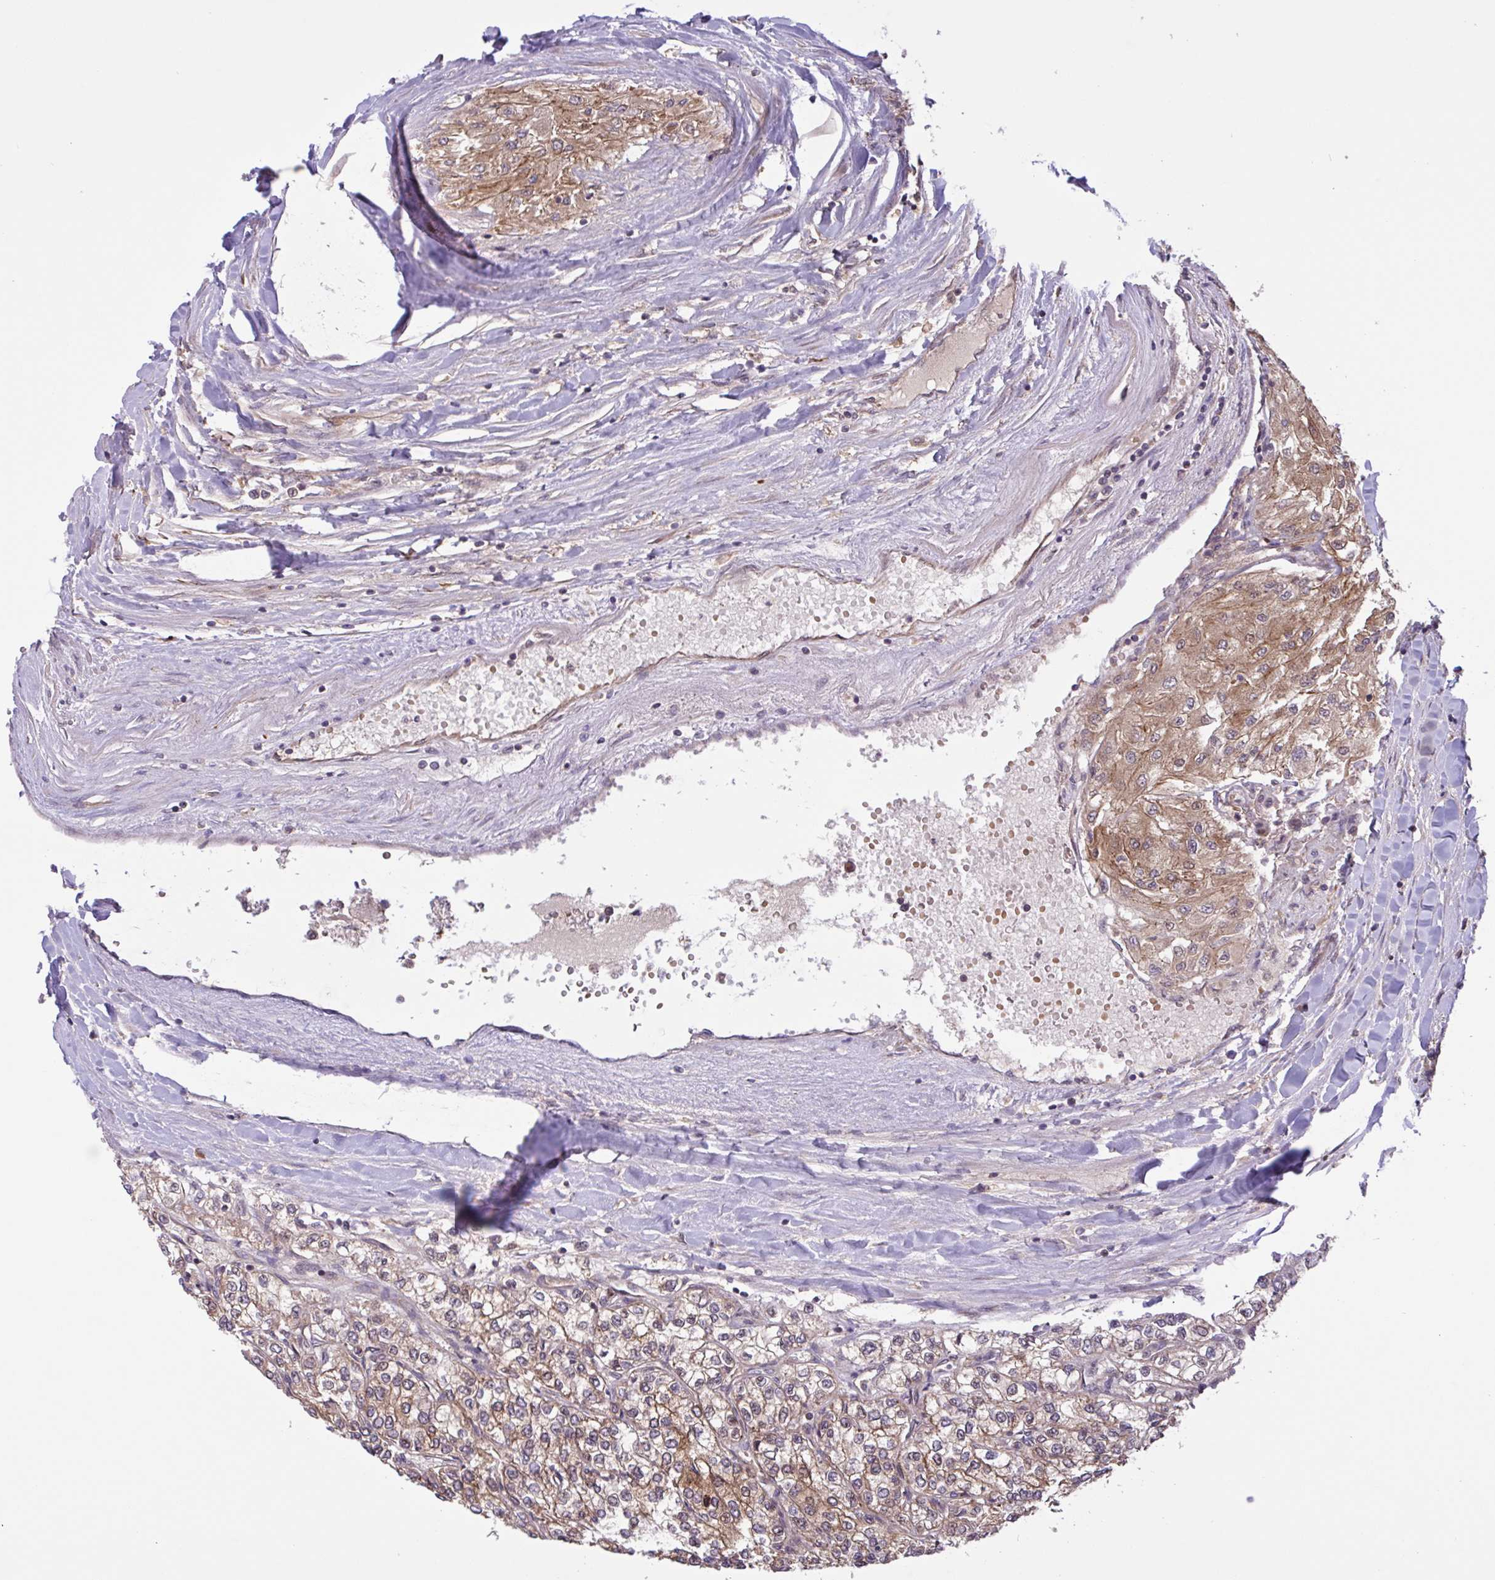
{"staining": {"intensity": "moderate", "quantity": ">75%", "location": "cytoplasmic/membranous"}, "tissue": "renal cancer", "cell_type": "Tumor cells", "image_type": "cancer", "snomed": [{"axis": "morphology", "description": "Adenocarcinoma, NOS"}, {"axis": "topography", "description": "Kidney"}], "caption": "Immunohistochemical staining of human renal cancer (adenocarcinoma) displays moderate cytoplasmic/membranous protein staining in approximately >75% of tumor cells.", "gene": "INTS10", "patient": {"sex": "male", "age": 80}}